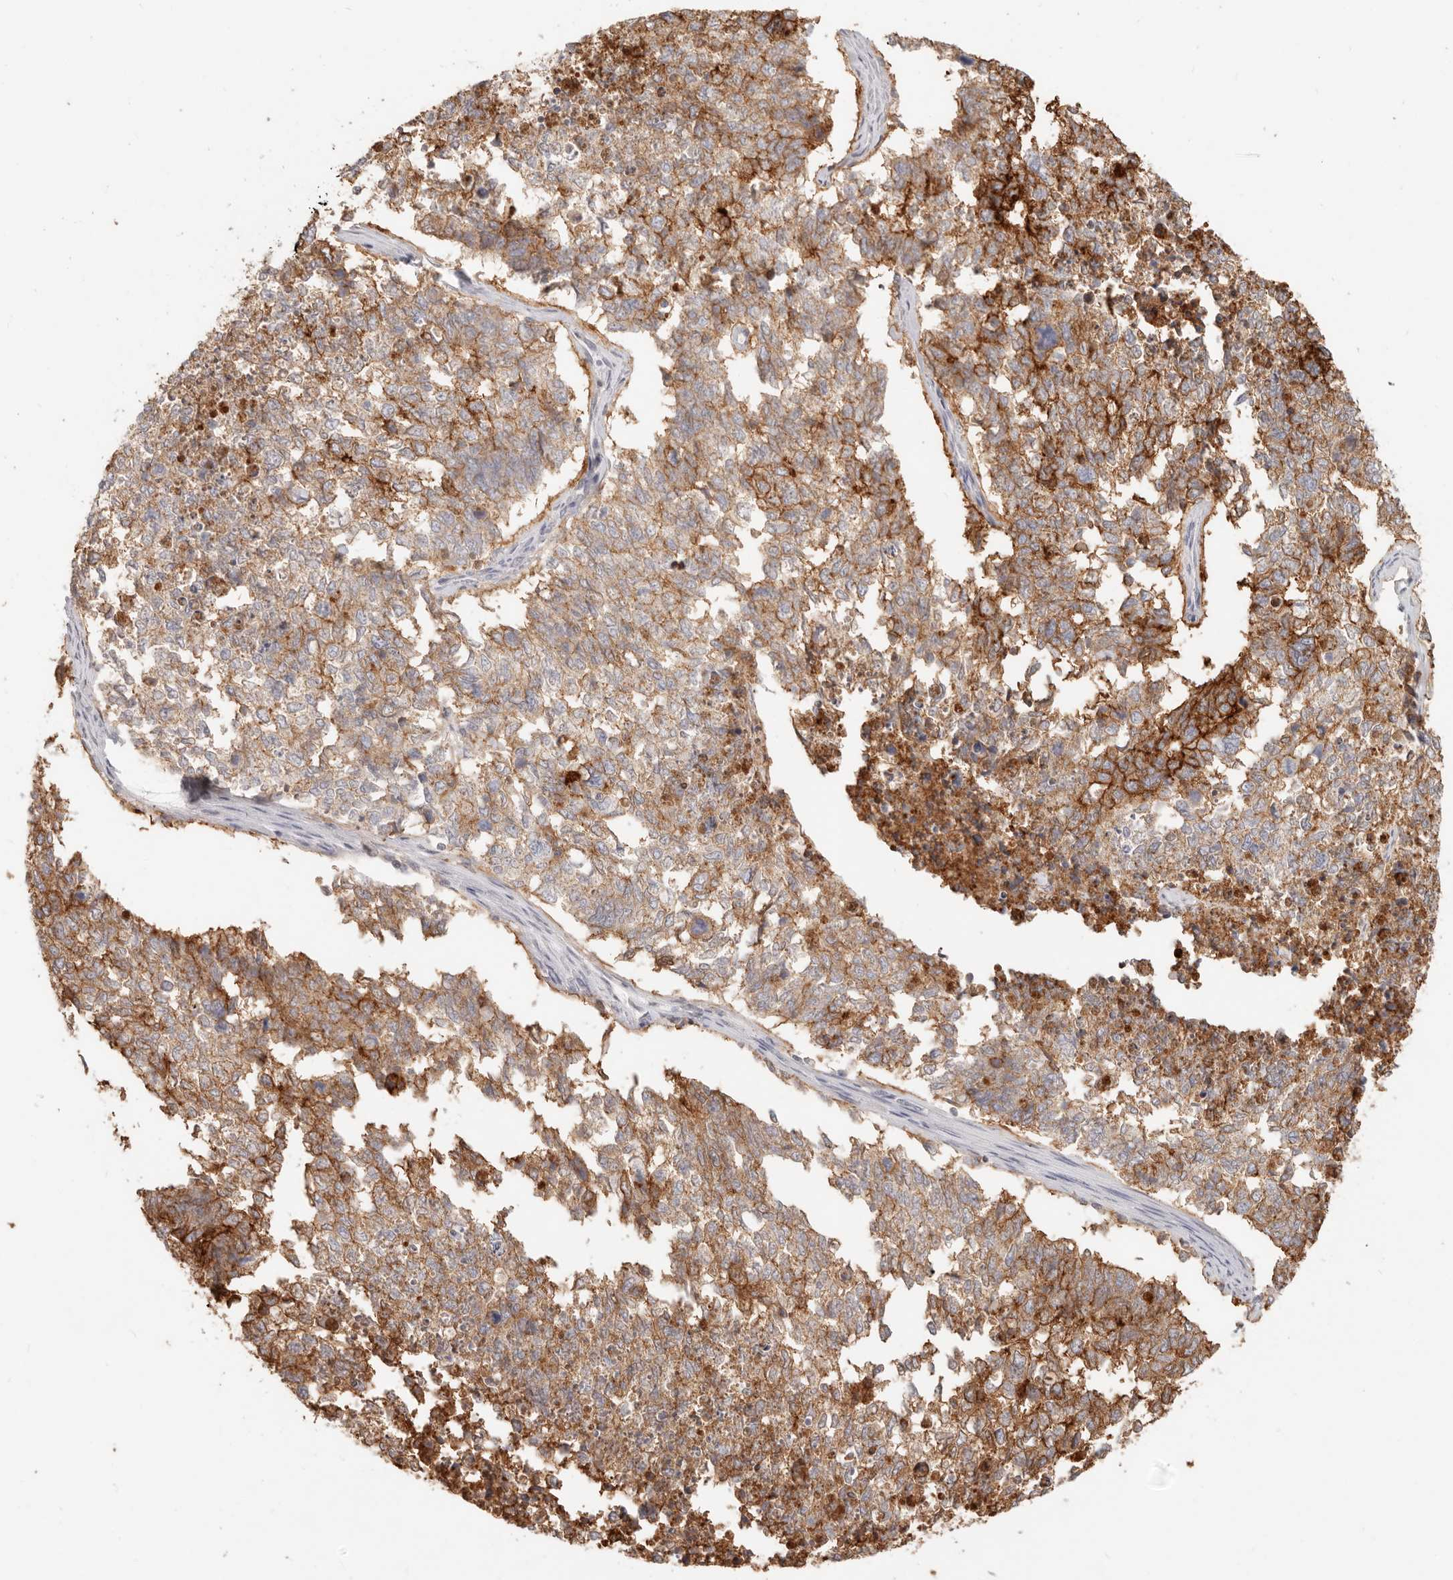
{"staining": {"intensity": "moderate", "quantity": ">75%", "location": "cytoplasmic/membranous"}, "tissue": "cervical cancer", "cell_type": "Tumor cells", "image_type": "cancer", "snomed": [{"axis": "morphology", "description": "Squamous cell carcinoma, NOS"}, {"axis": "topography", "description": "Cervix"}], "caption": "Approximately >75% of tumor cells in human squamous cell carcinoma (cervical) demonstrate moderate cytoplasmic/membranous protein staining as visualized by brown immunohistochemical staining.", "gene": "EPCAM", "patient": {"sex": "female", "age": 63}}